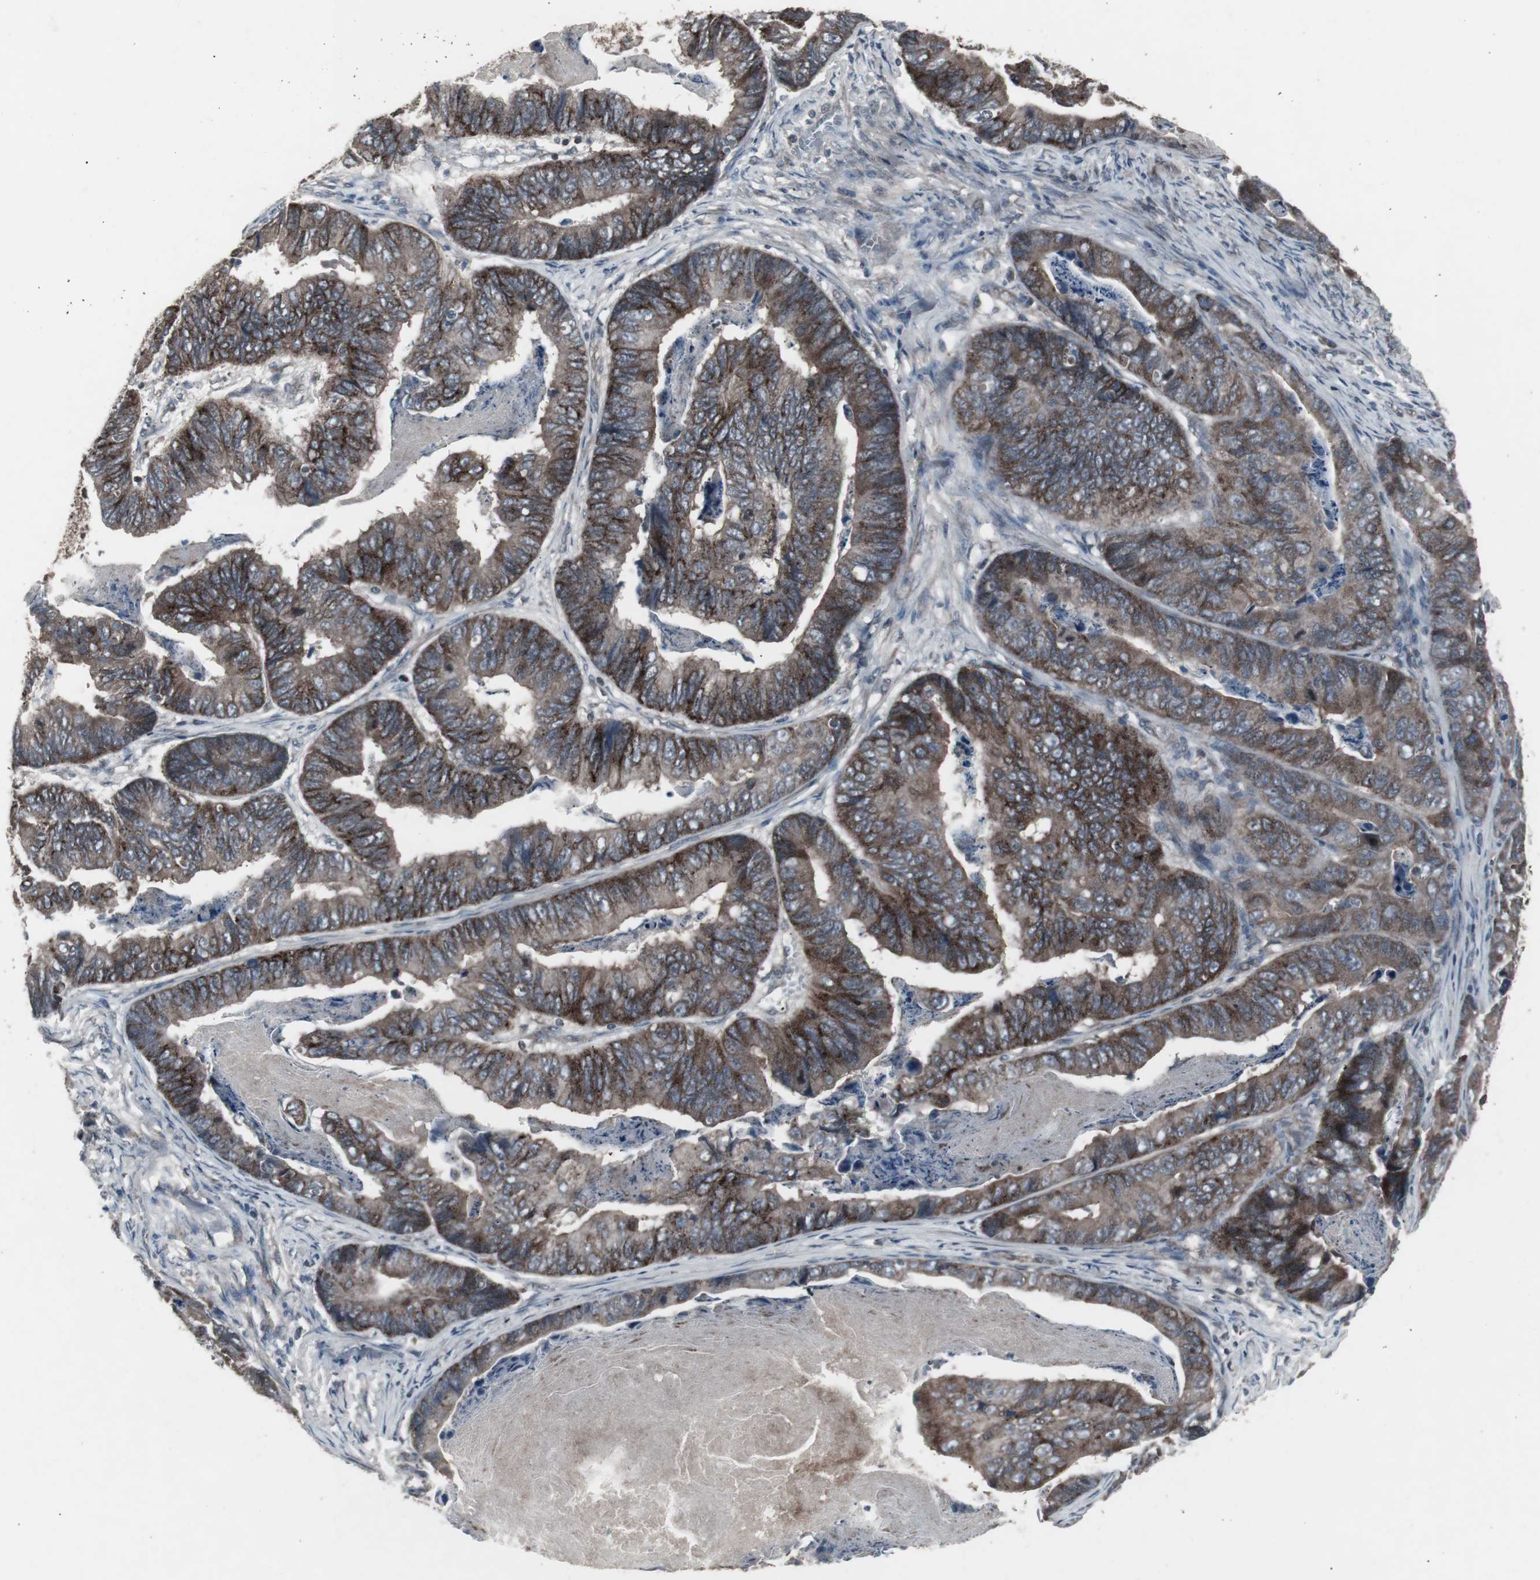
{"staining": {"intensity": "moderate", "quantity": "25%-75%", "location": "cytoplasmic/membranous"}, "tissue": "stomach cancer", "cell_type": "Tumor cells", "image_type": "cancer", "snomed": [{"axis": "morphology", "description": "Adenocarcinoma, NOS"}, {"axis": "topography", "description": "Stomach, lower"}], "caption": "DAB (3,3'-diaminobenzidine) immunohistochemical staining of human stomach cancer demonstrates moderate cytoplasmic/membranous protein expression in about 25%-75% of tumor cells.", "gene": "SSTR2", "patient": {"sex": "male", "age": 77}}